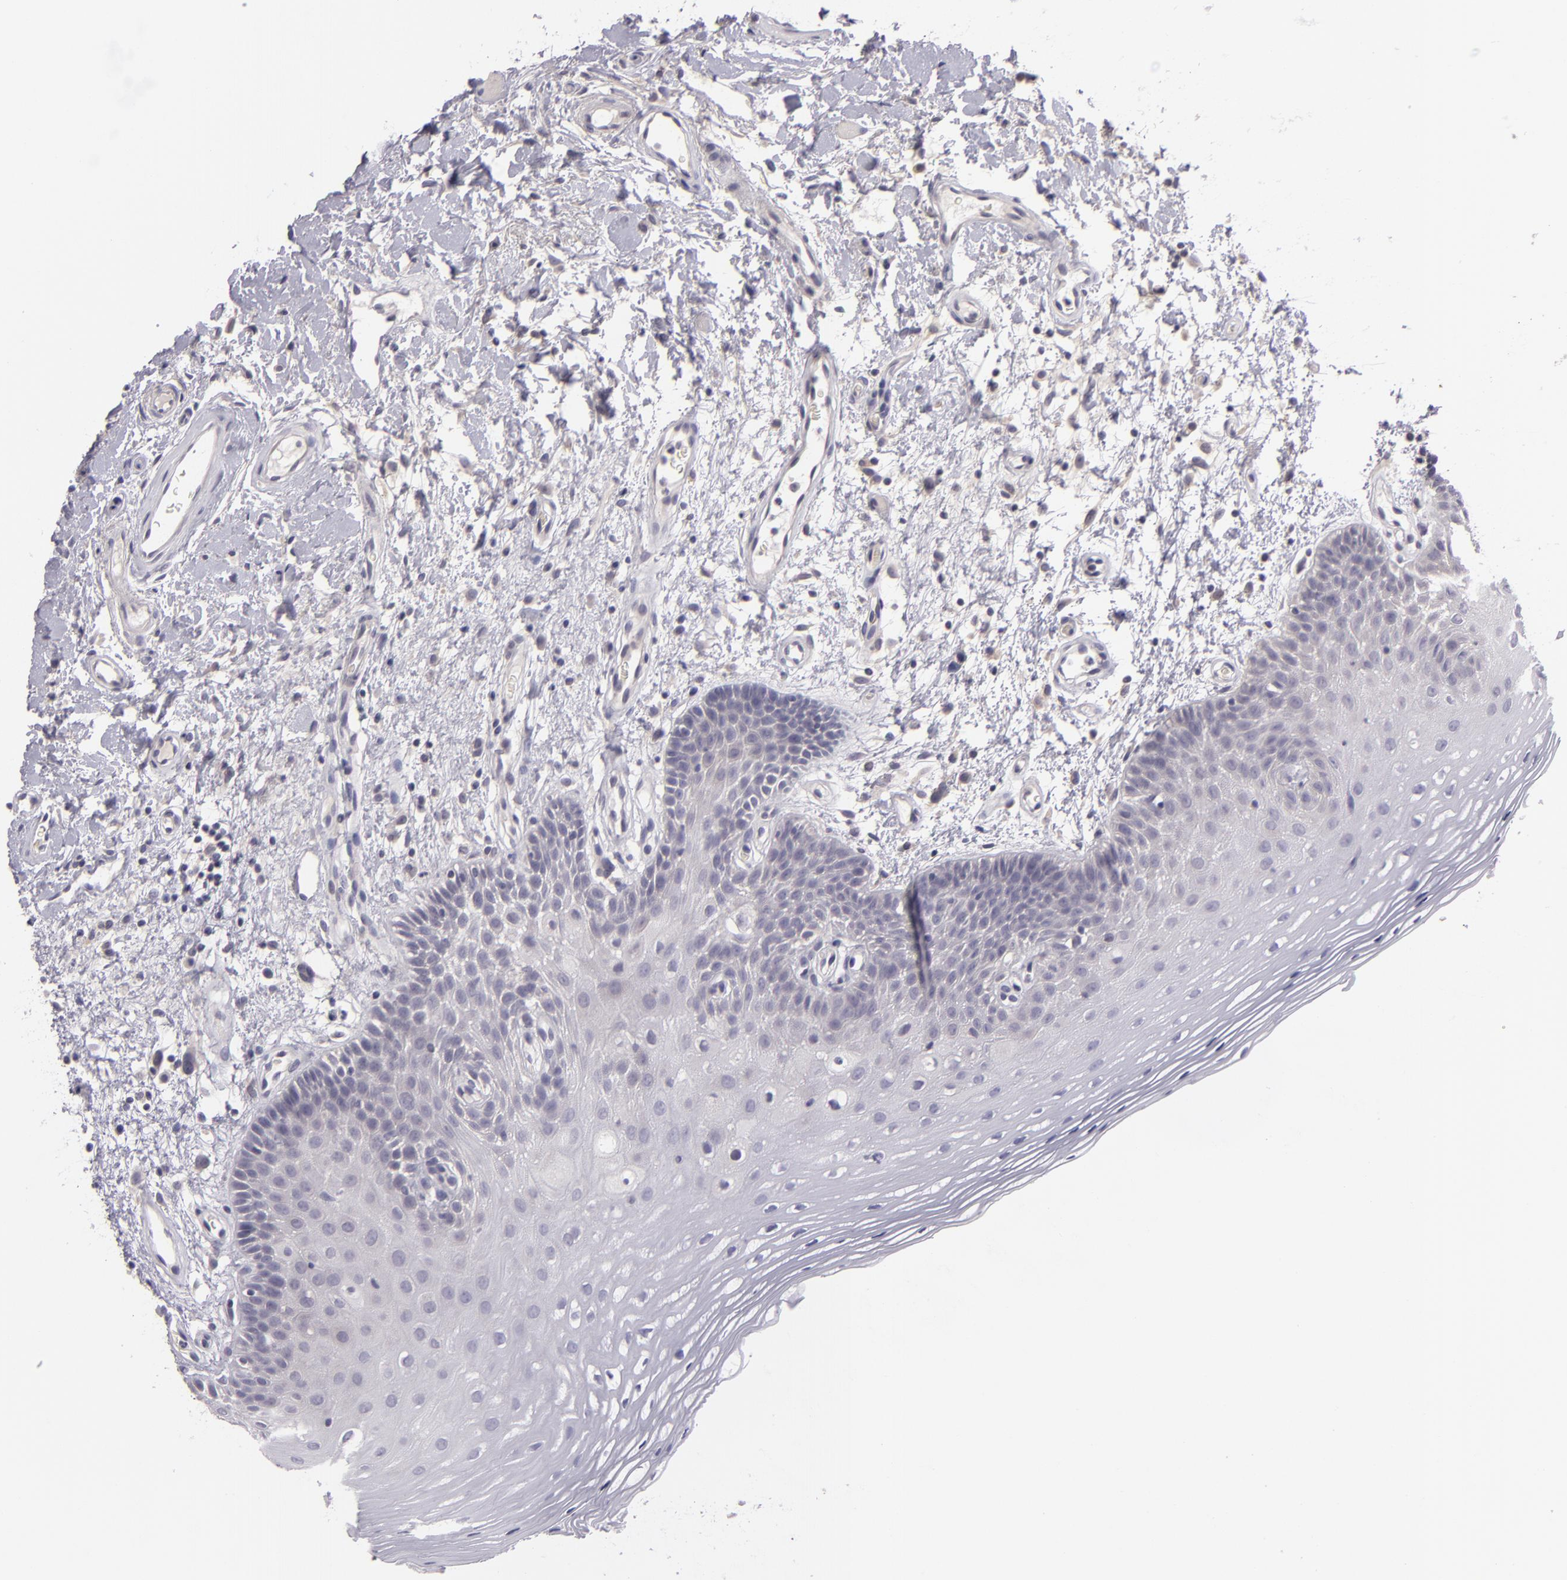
{"staining": {"intensity": "negative", "quantity": "none", "location": "none"}, "tissue": "oral mucosa", "cell_type": "Squamous epithelial cells", "image_type": "normal", "snomed": [{"axis": "morphology", "description": "Normal tissue, NOS"}, {"axis": "morphology", "description": "Squamous cell carcinoma, NOS"}, {"axis": "topography", "description": "Skeletal muscle"}, {"axis": "topography", "description": "Oral tissue"}, {"axis": "topography", "description": "Head-Neck"}], "caption": "IHC image of unremarkable oral mucosa: oral mucosa stained with DAB displays no significant protein staining in squamous epithelial cells.", "gene": "EGFL6", "patient": {"sex": "male", "age": 71}}